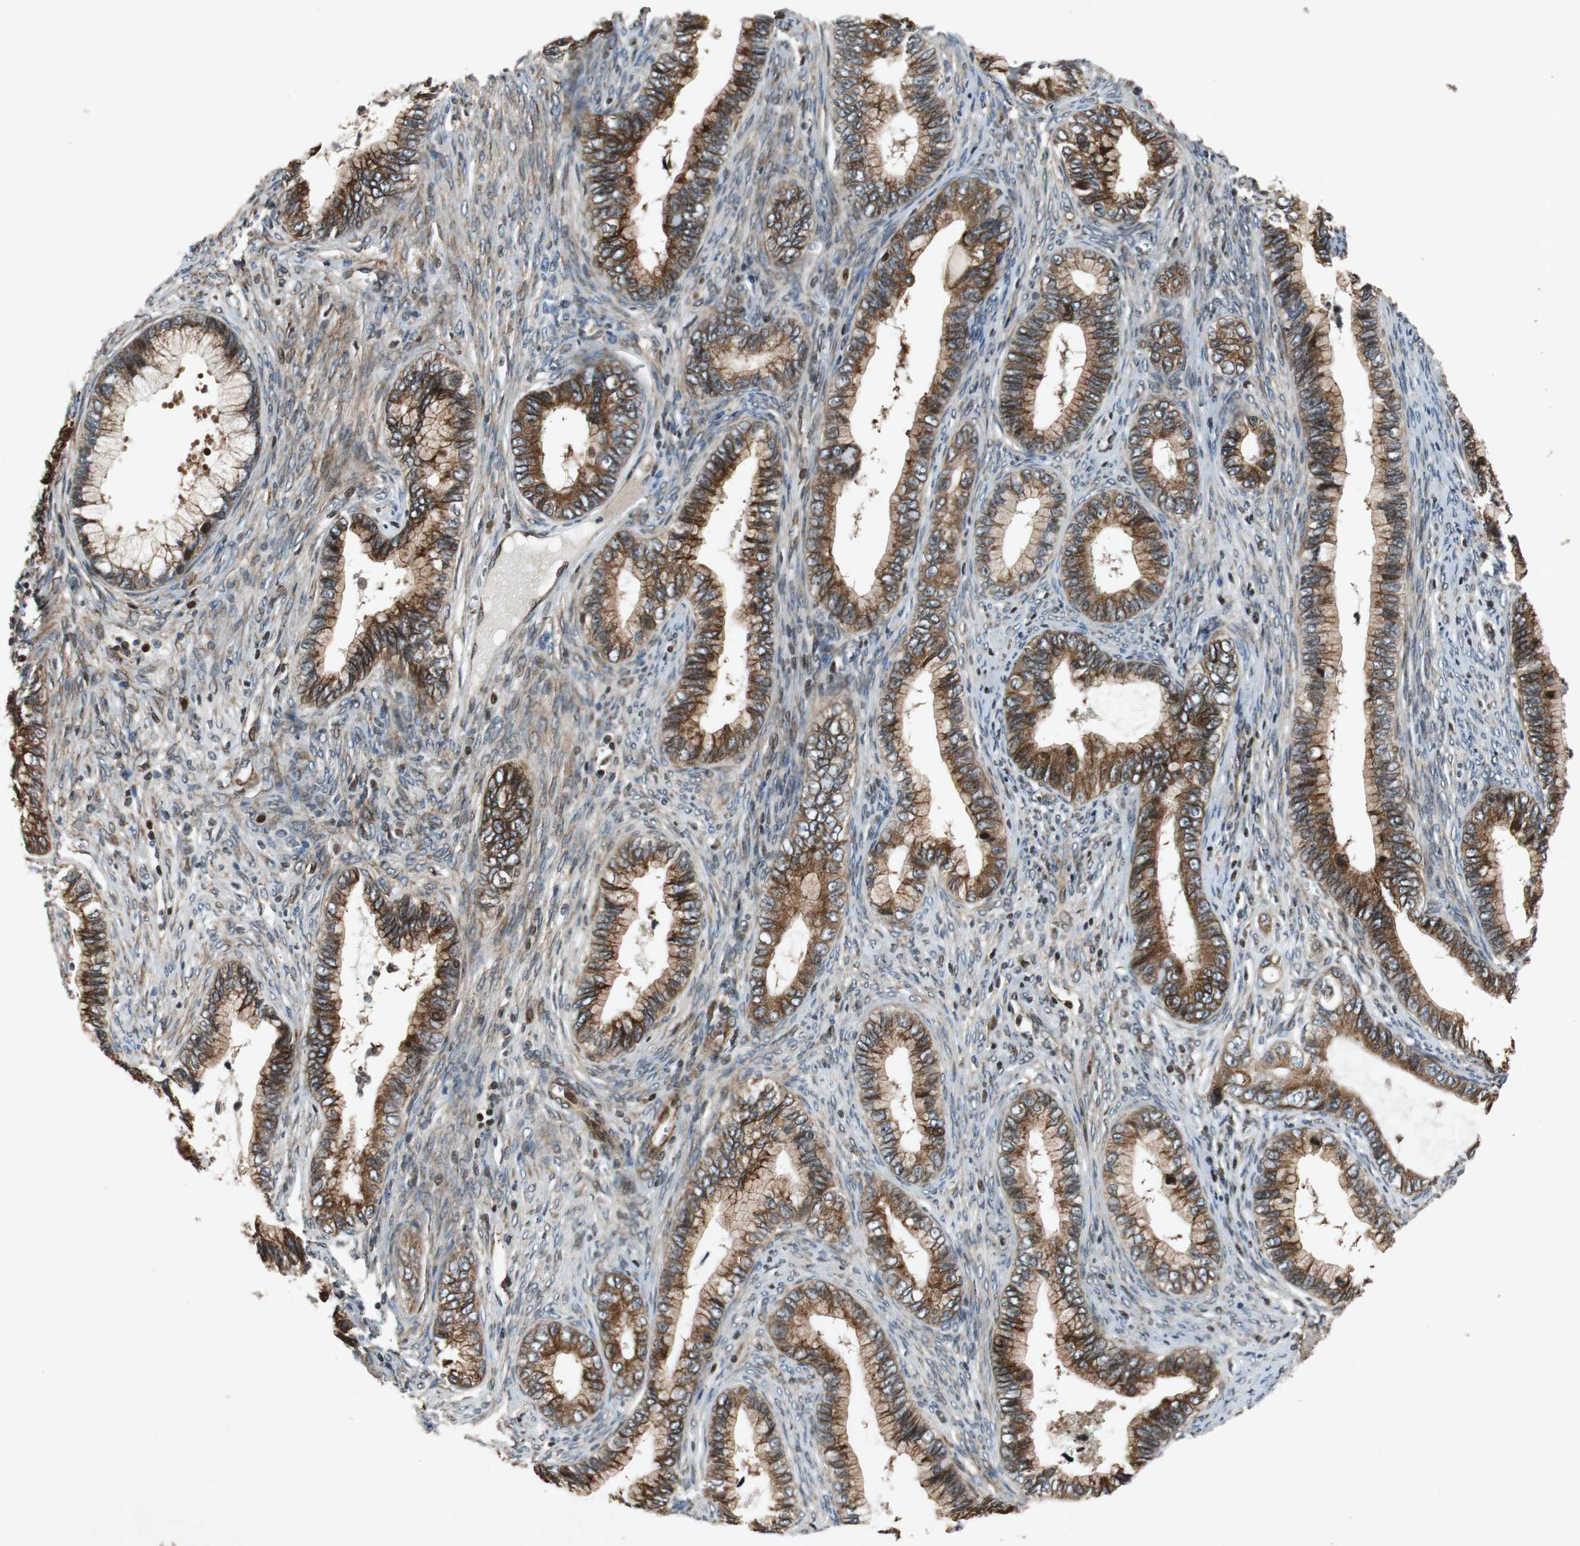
{"staining": {"intensity": "moderate", "quantity": ">75%", "location": "cytoplasmic/membranous"}, "tissue": "cervical cancer", "cell_type": "Tumor cells", "image_type": "cancer", "snomed": [{"axis": "morphology", "description": "Adenocarcinoma, NOS"}, {"axis": "topography", "description": "Cervix"}], "caption": "Protein analysis of cervical adenocarcinoma tissue displays moderate cytoplasmic/membranous expression in about >75% of tumor cells.", "gene": "TUBA4A", "patient": {"sex": "female", "age": 44}}